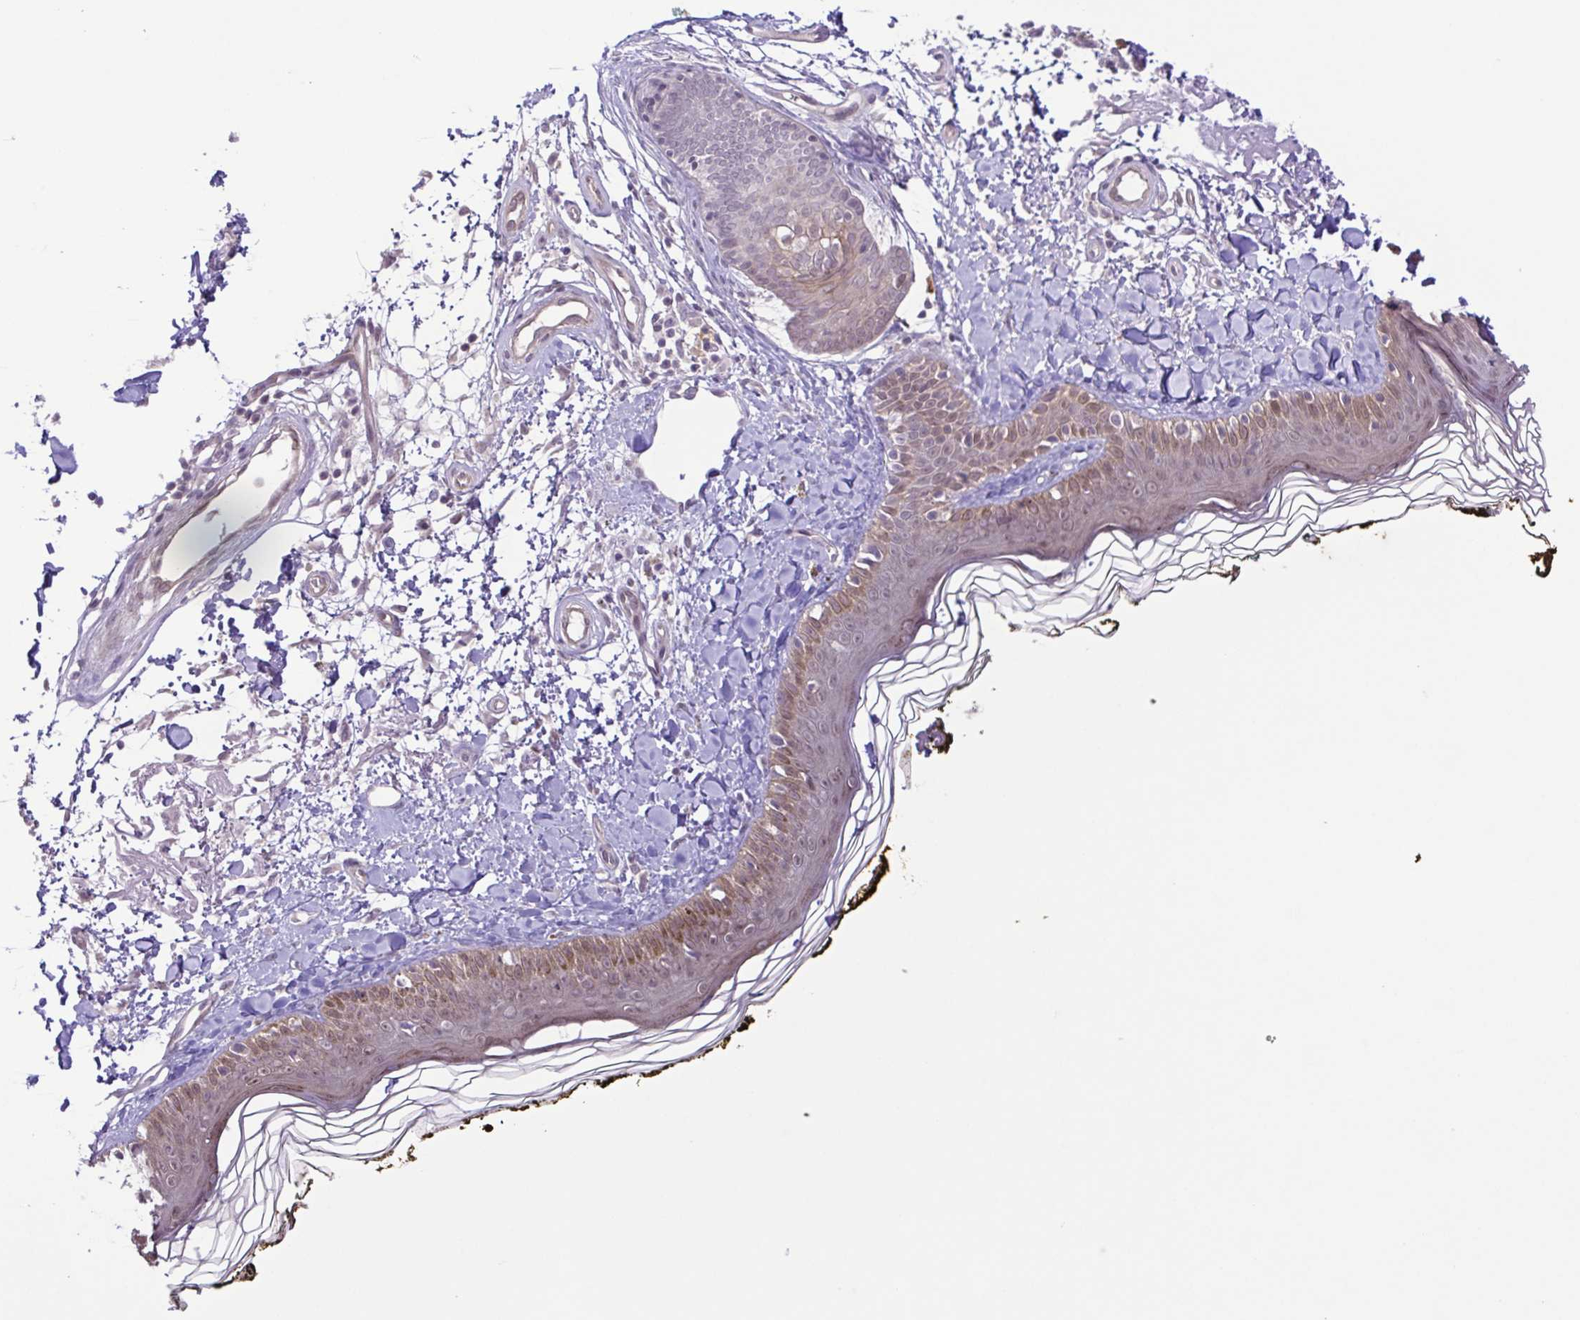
{"staining": {"intensity": "negative", "quantity": "none", "location": "none"}, "tissue": "skin", "cell_type": "Fibroblasts", "image_type": "normal", "snomed": [{"axis": "morphology", "description": "Normal tissue, NOS"}, {"axis": "topography", "description": "Skin"}], "caption": "Unremarkable skin was stained to show a protein in brown. There is no significant staining in fibroblasts.", "gene": "IL1RN", "patient": {"sex": "male", "age": 76}}